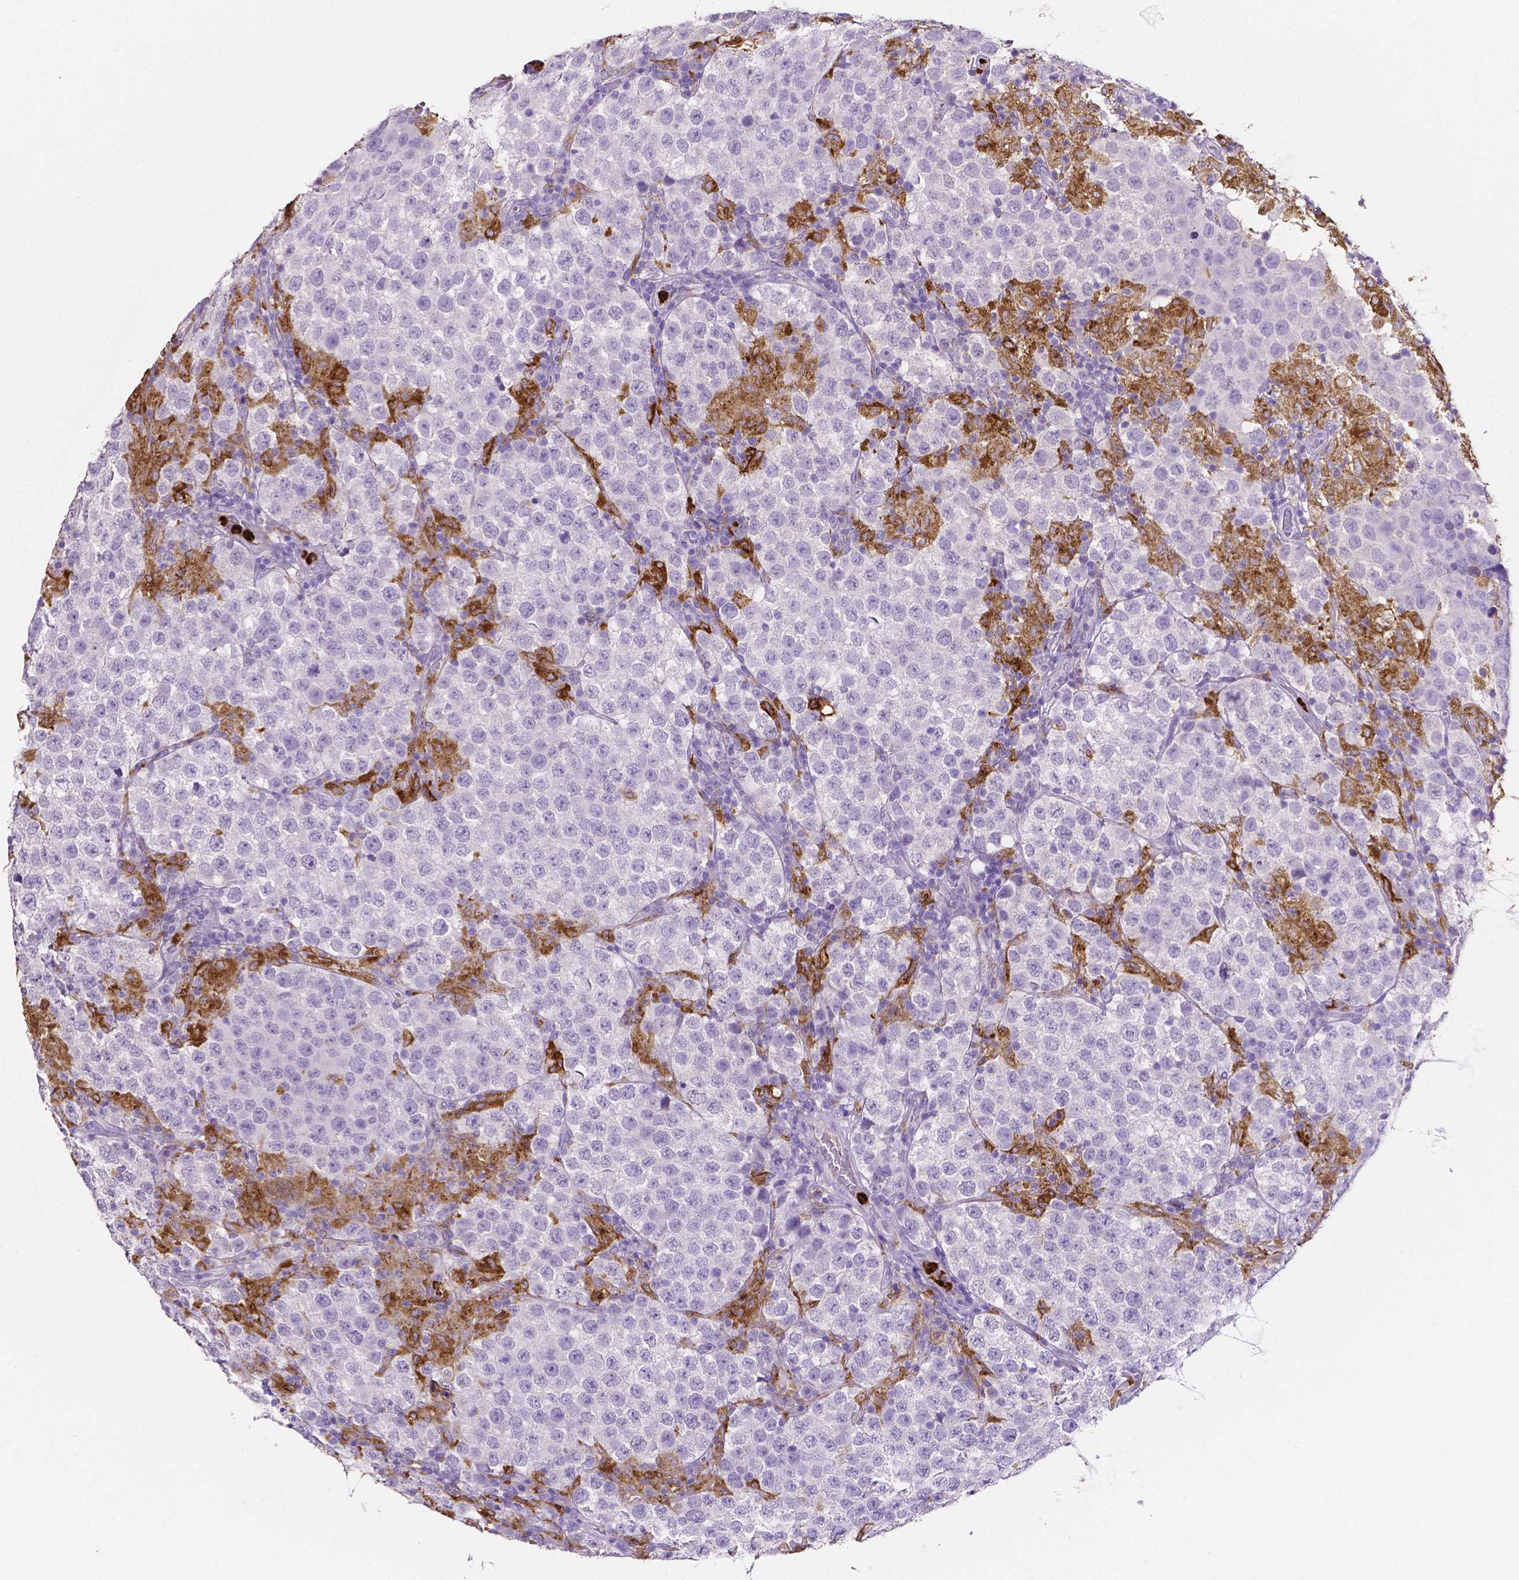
{"staining": {"intensity": "negative", "quantity": "none", "location": "none"}, "tissue": "testis cancer", "cell_type": "Tumor cells", "image_type": "cancer", "snomed": [{"axis": "morphology", "description": "Seminoma, NOS"}, {"axis": "morphology", "description": "Carcinoma, Embryonal, NOS"}, {"axis": "topography", "description": "Testis"}], "caption": "Tumor cells are negative for protein expression in human testis cancer.", "gene": "MMP9", "patient": {"sex": "male", "age": 41}}